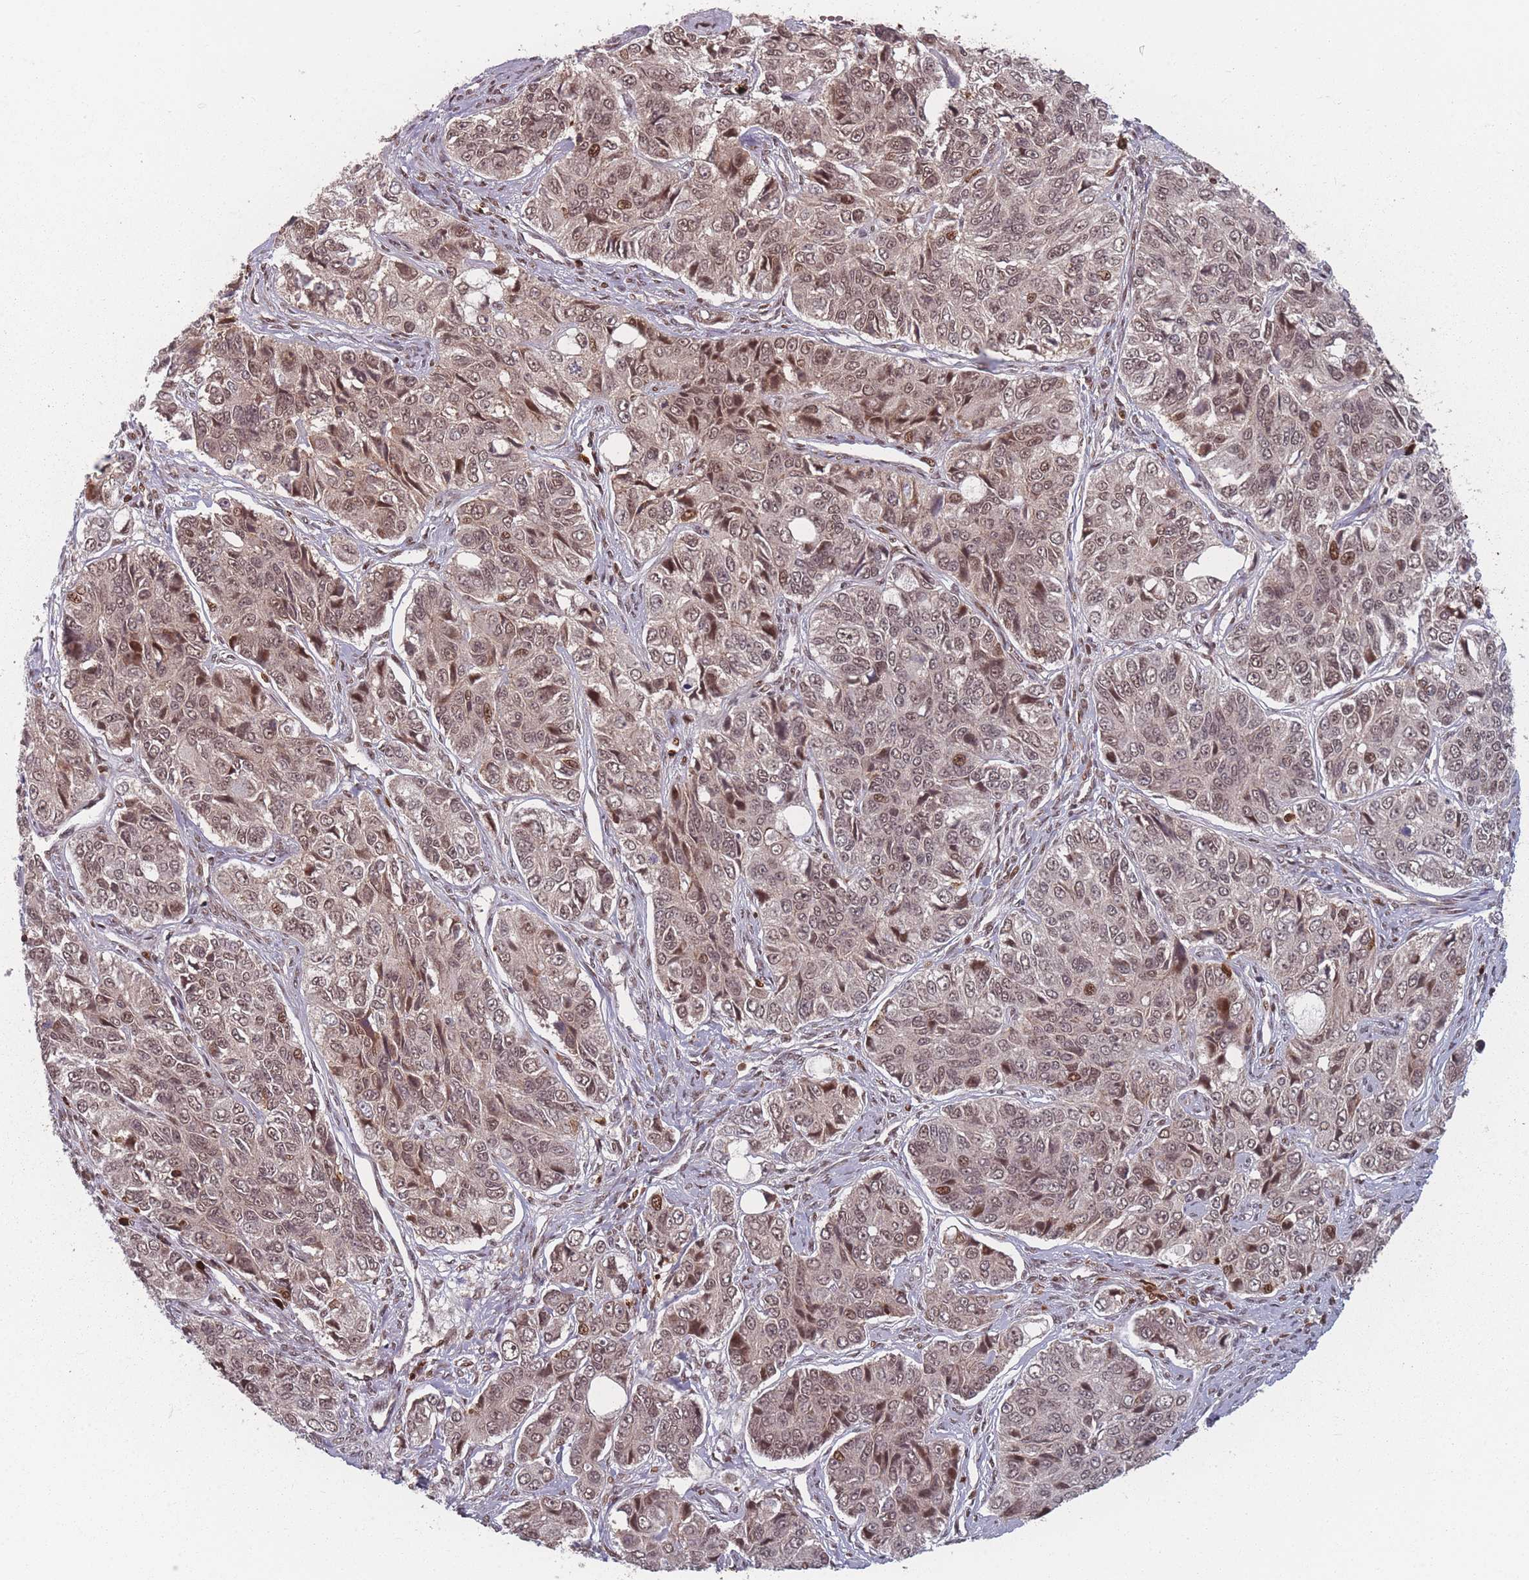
{"staining": {"intensity": "moderate", "quantity": ">75%", "location": "nuclear"}, "tissue": "ovarian cancer", "cell_type": "Tumor cells", "image_type": "cancer", "snomed": [{"axis": "morphology", "description": "Carcinoma, endometroid"}, {"axis": "topography", "description": "Ovary"}], "caption": "A medium amount of moderate nuclear expression is seen in about >75% of tumor cells in ovarian cancer (endometroid carcinoma) tissue.", "gene": "WDR55", "patient": {"sex": "female", "age": 51}}